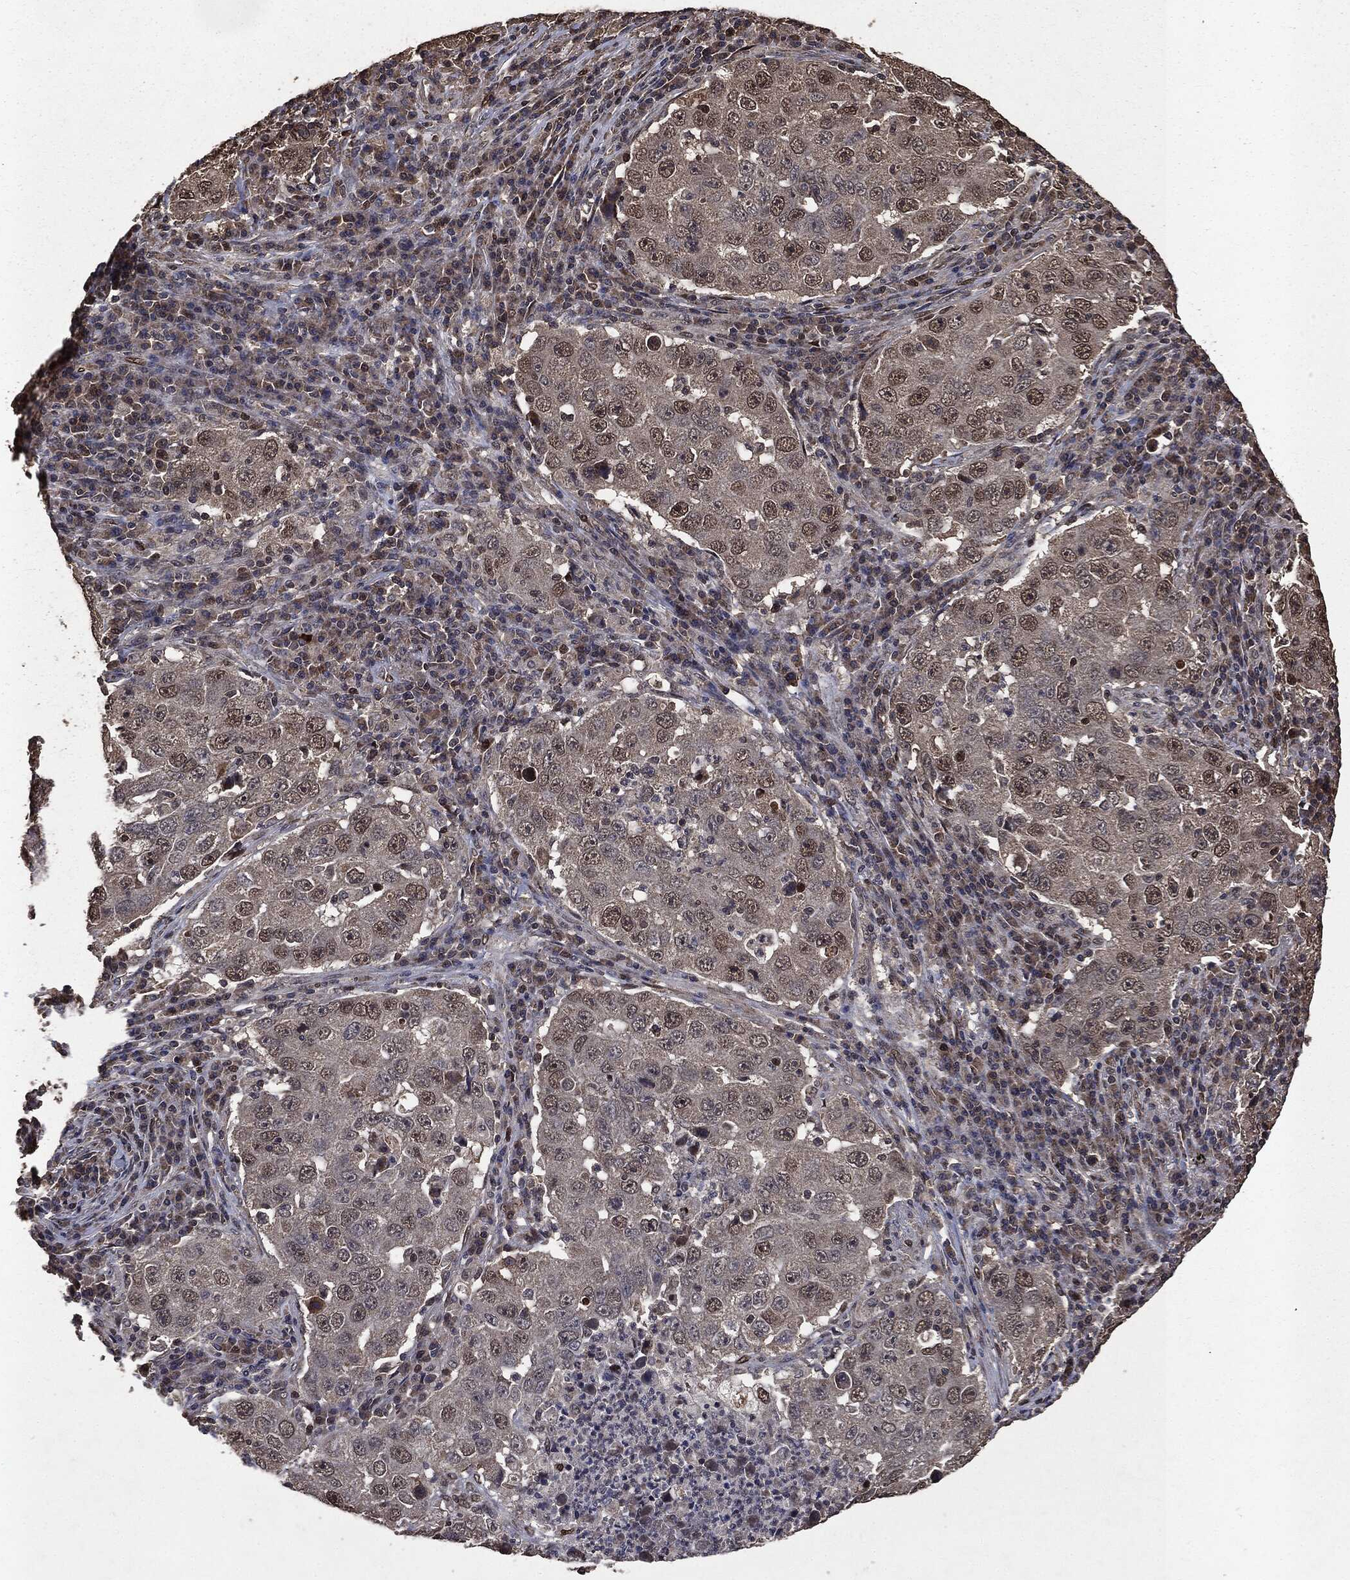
{"staining": {"intensity": "moderate", "quantity": "<25%", "location": "nuclear"}, "tissue": "lung cancer", "cell_type": "Tumor cells", "image_type": "cancer", "snomed": [{"axis": "morphology", "description": "Adenocarcinoma, NOS"}, {"axis": "topography", "description": "Lung"}], "caption": "Immunohistochemistry image of human lung cancer stained for a protein (brown), which shows low levels of moderate nuclear positivity in about <25% of tumor cells.", "gene": "PPP6R2", "patient": {"sex": "male", "age": 73}}